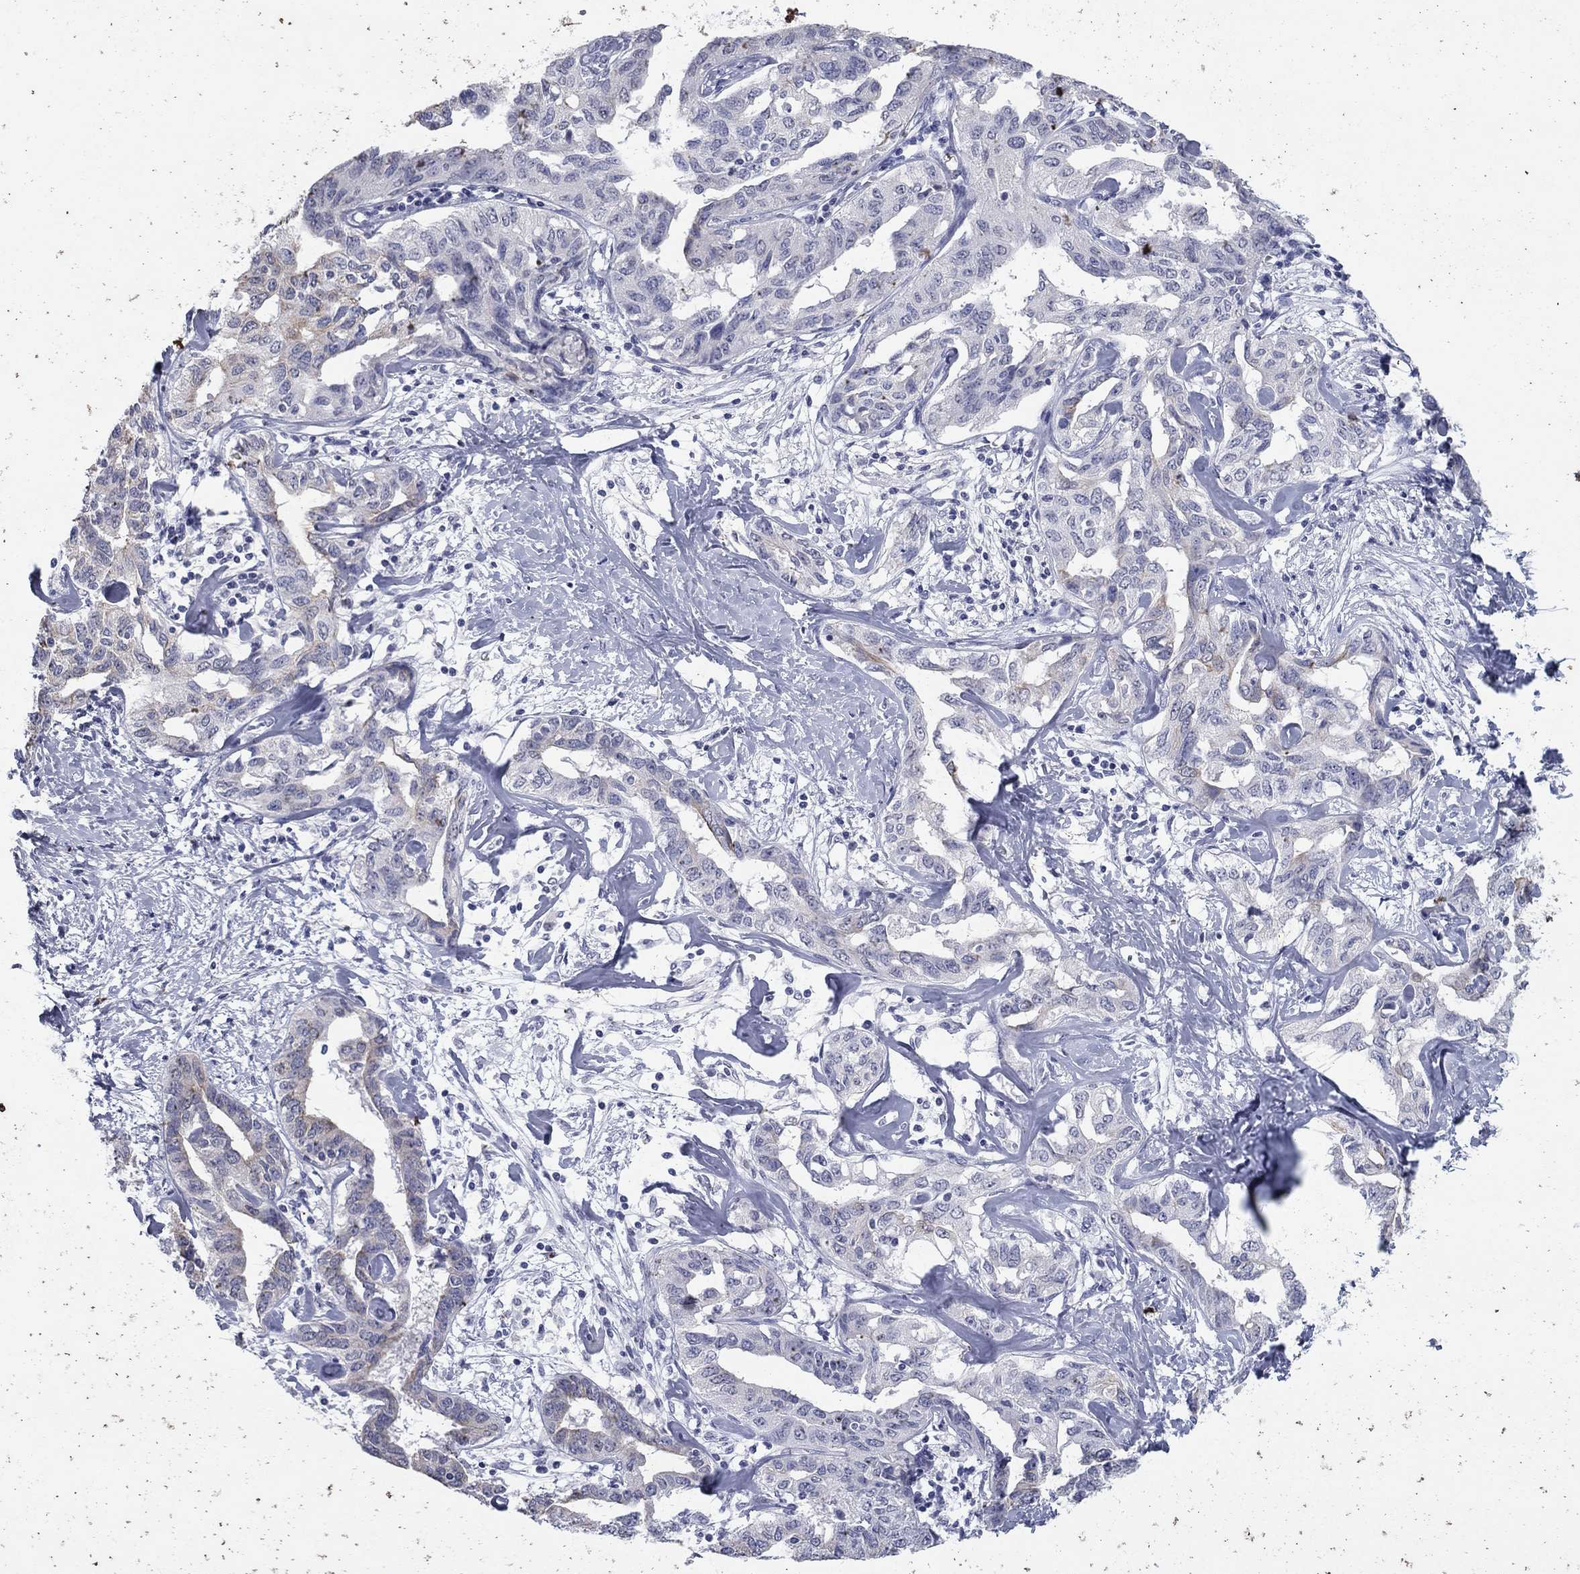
{"staining": {"intensity": "weak", "quantity": "<25%", "location": "cytoplasmic/membranous"}, "tissue": "liver cancer", "cell_type": "Tumor cells", "image_type": "cancer", "snomed": [{"axis": "morphology", "description": "Cholangiocarcinoma"}, {"axis": "topography", "description": "Liver"}], "caption": "IHC of liver cholangiocarcinoma demonstrates no expression in tumor cells. Brightfield microscopy of IHC stained with DAB (brown) and hematoxylin (blue), captured at high magnification.", "gene": "KRT75", "patient": {"sex": "male", "age": 59}}